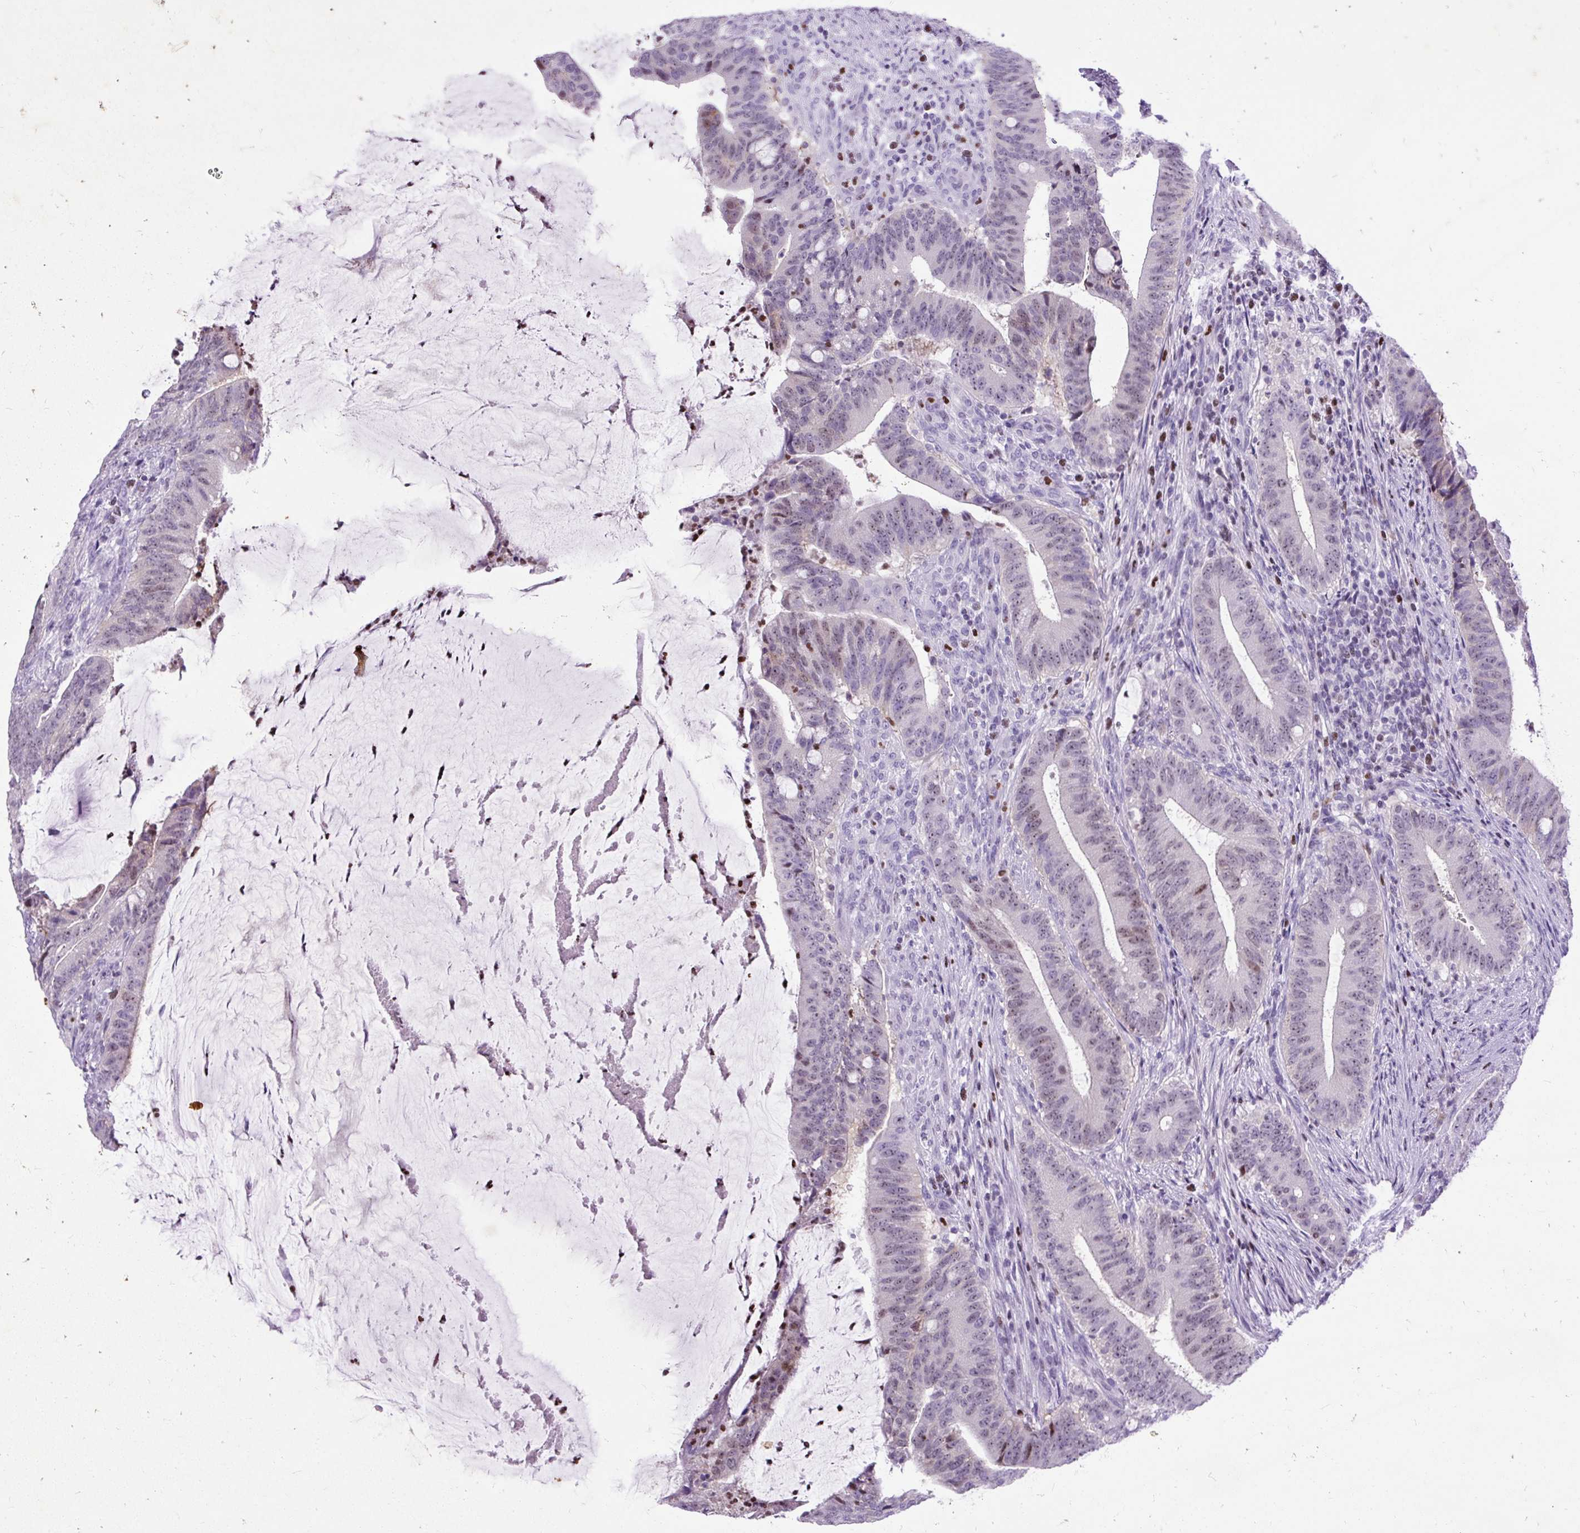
{"staining": {"intensity": "weak", "quantity": "<25%", "location": "nuclear"}, "tissue": "colorectal cancer", "cell_type": "Tumor cells", "image_type": "cancer", "snomed": [{"axis": "morphology", "description": "Adenocarcinoma, NOS"}, {"axis": "topography", "description": "Colon"}], "caption": "Human colorectal cancer (adenocarcinoma) stained for a protein using immunohistochemistry (IHC) shows no expression in tumor cells.", "gene": "SPC24", "patient": {"sex": "female", "age": 43}}